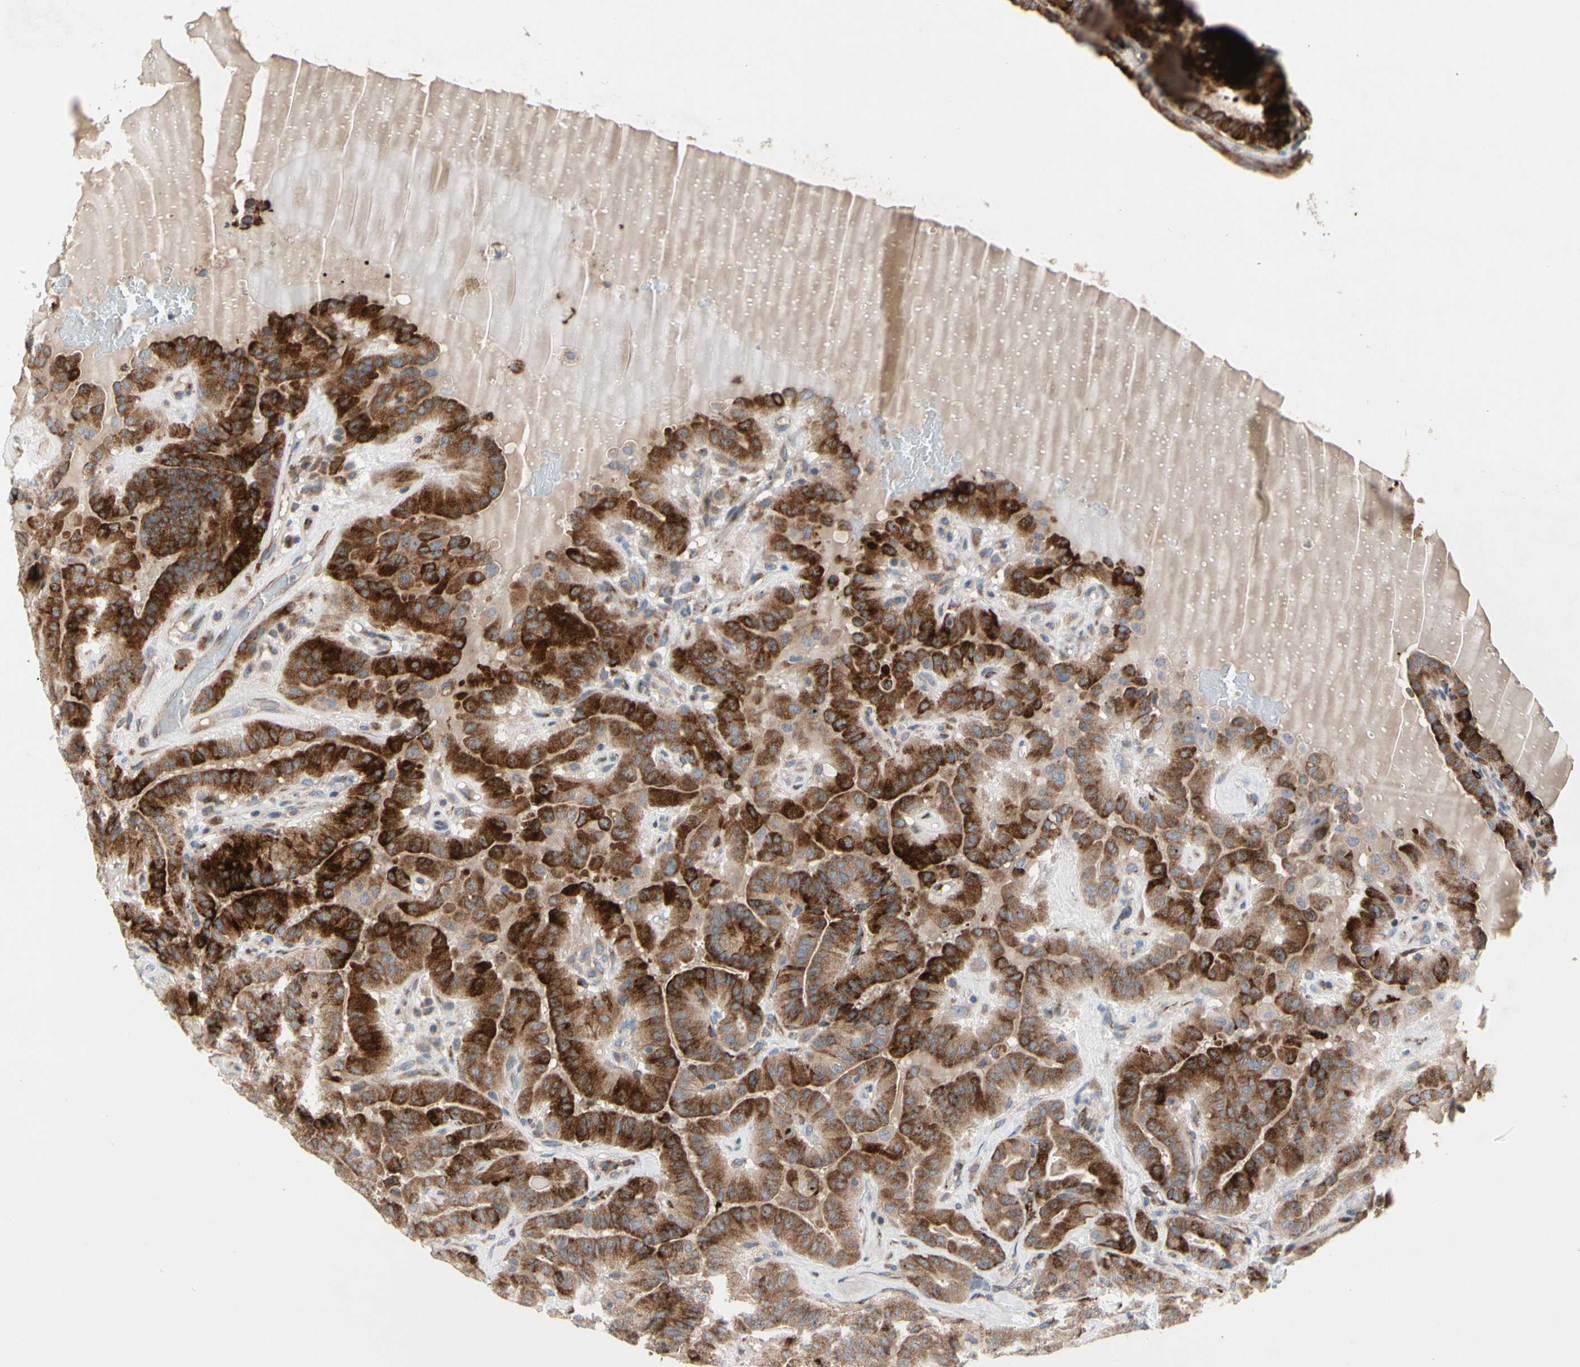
{"staining": {"intensity": "strong", "quantity": ">75%", "location": "cytoplasmic/membranous"}, "tissue": "thyroid cancer", "cell_type": "Tumor cells", "image_type": "cancer", "snomed": [{"axis": "morphology", "description": "Papillary adenocarcinoma, NOS"}, {"axis": "topography", "description": "Thyroid gland"}], "caption": "The histopathology image shows a brown stain indicating the presence of a protein in the cytoplasmic/membranous of tumor cells in thyroid papillary adenocarcinoma. (DAB = brown stain, brightfield microscopy at high magnification).", "gene": "MMEL1", "patient": {"sex": "male", "age": 77}}